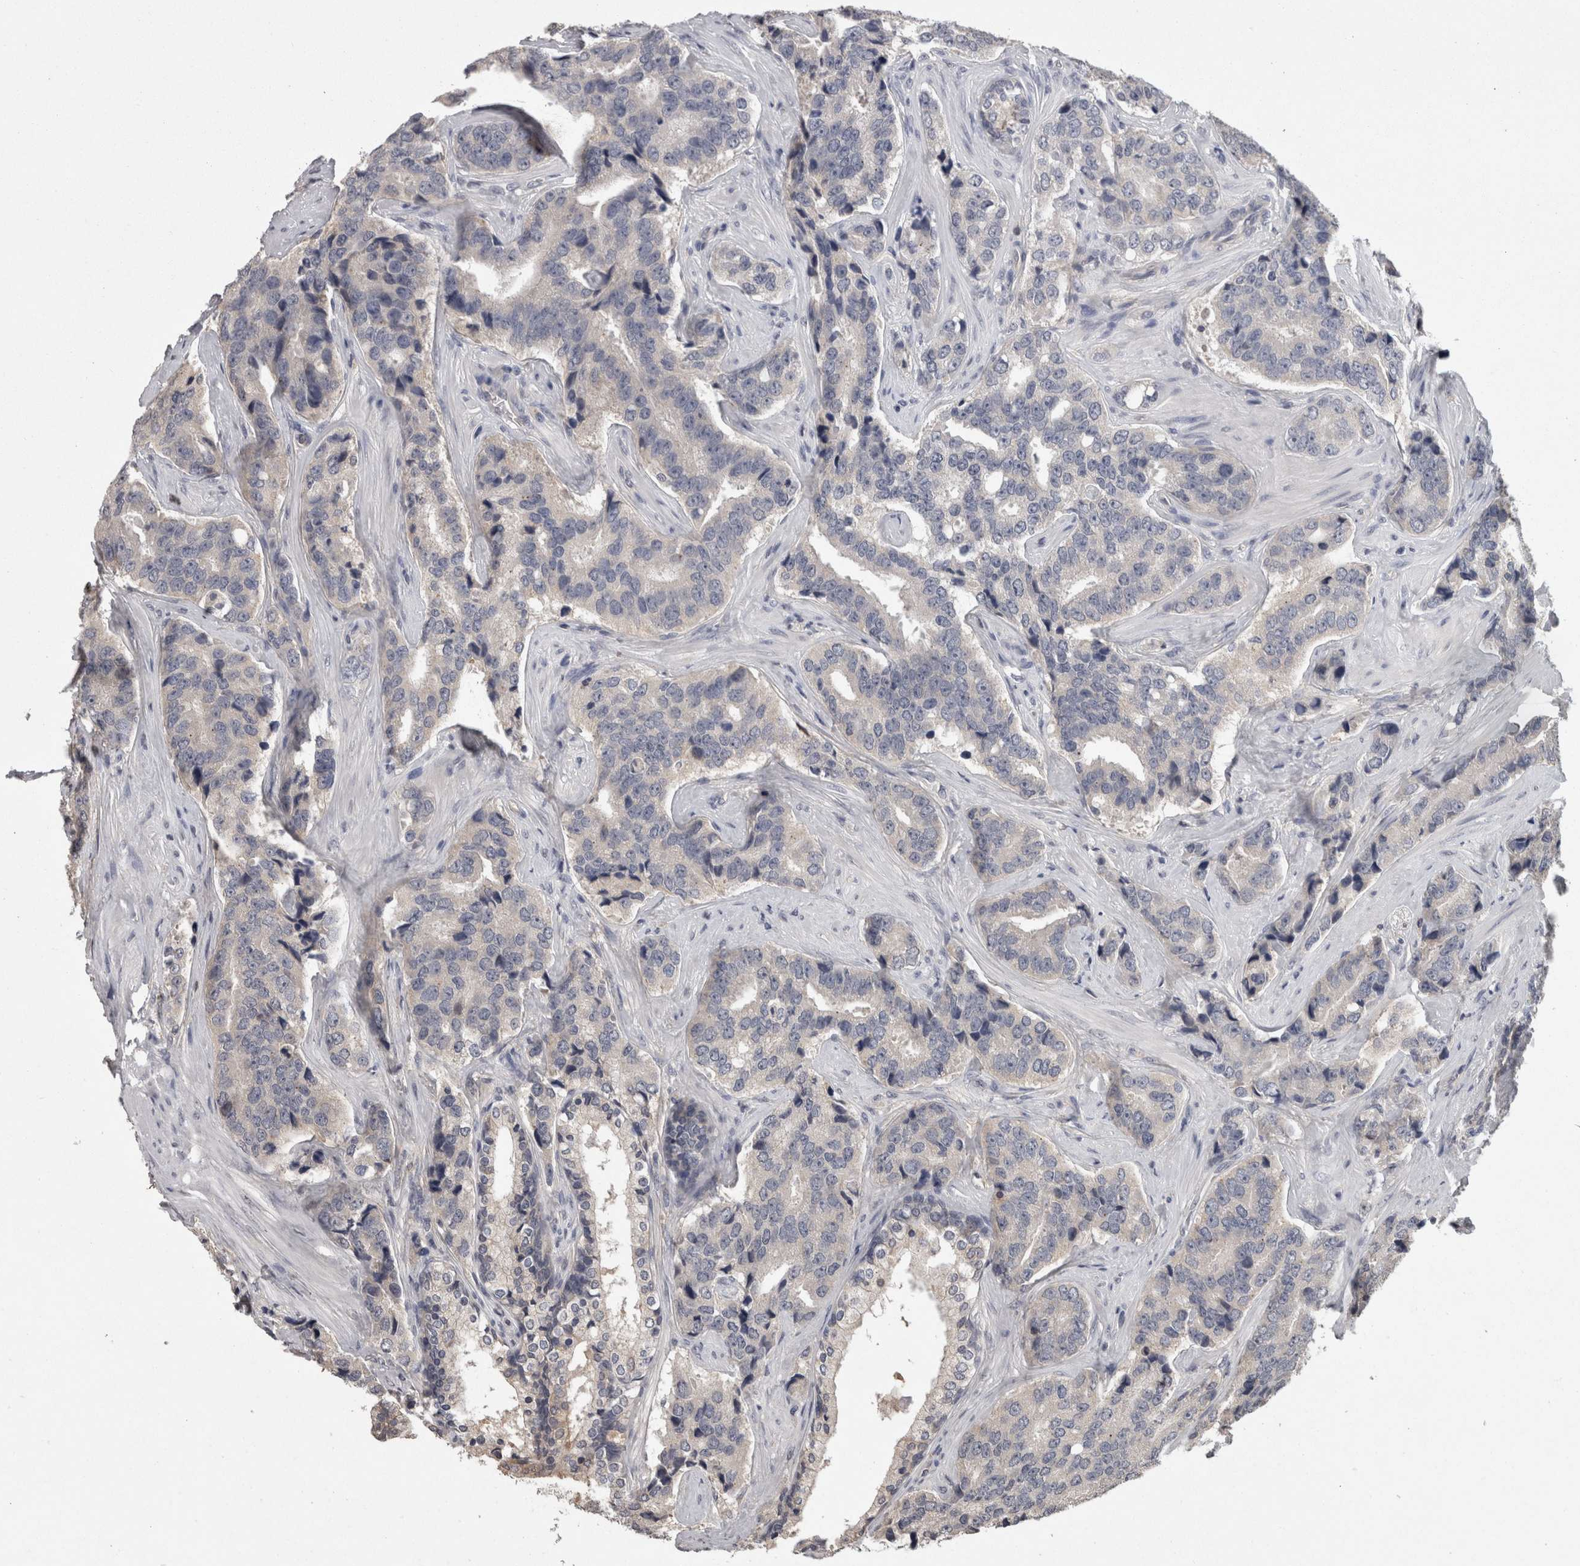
{"staining": {"intensity": "negative", "quantity": "none", "location": "none"}, "tissue": "prostate cancer", "cell_type": "Tumor cells", "image_type": "cancer", "snomed": [{"axis": "morphology", "description": "Adenocarcinoma, High grade"}, {"axis": "topography", "description": "Prostate"}], "caption": "Tumor cells are negative for brown protein staining in prostate adenocarcinoma (high-grade).", "gene": "PON3", "patient": {"sex": "male", "age": 60}}